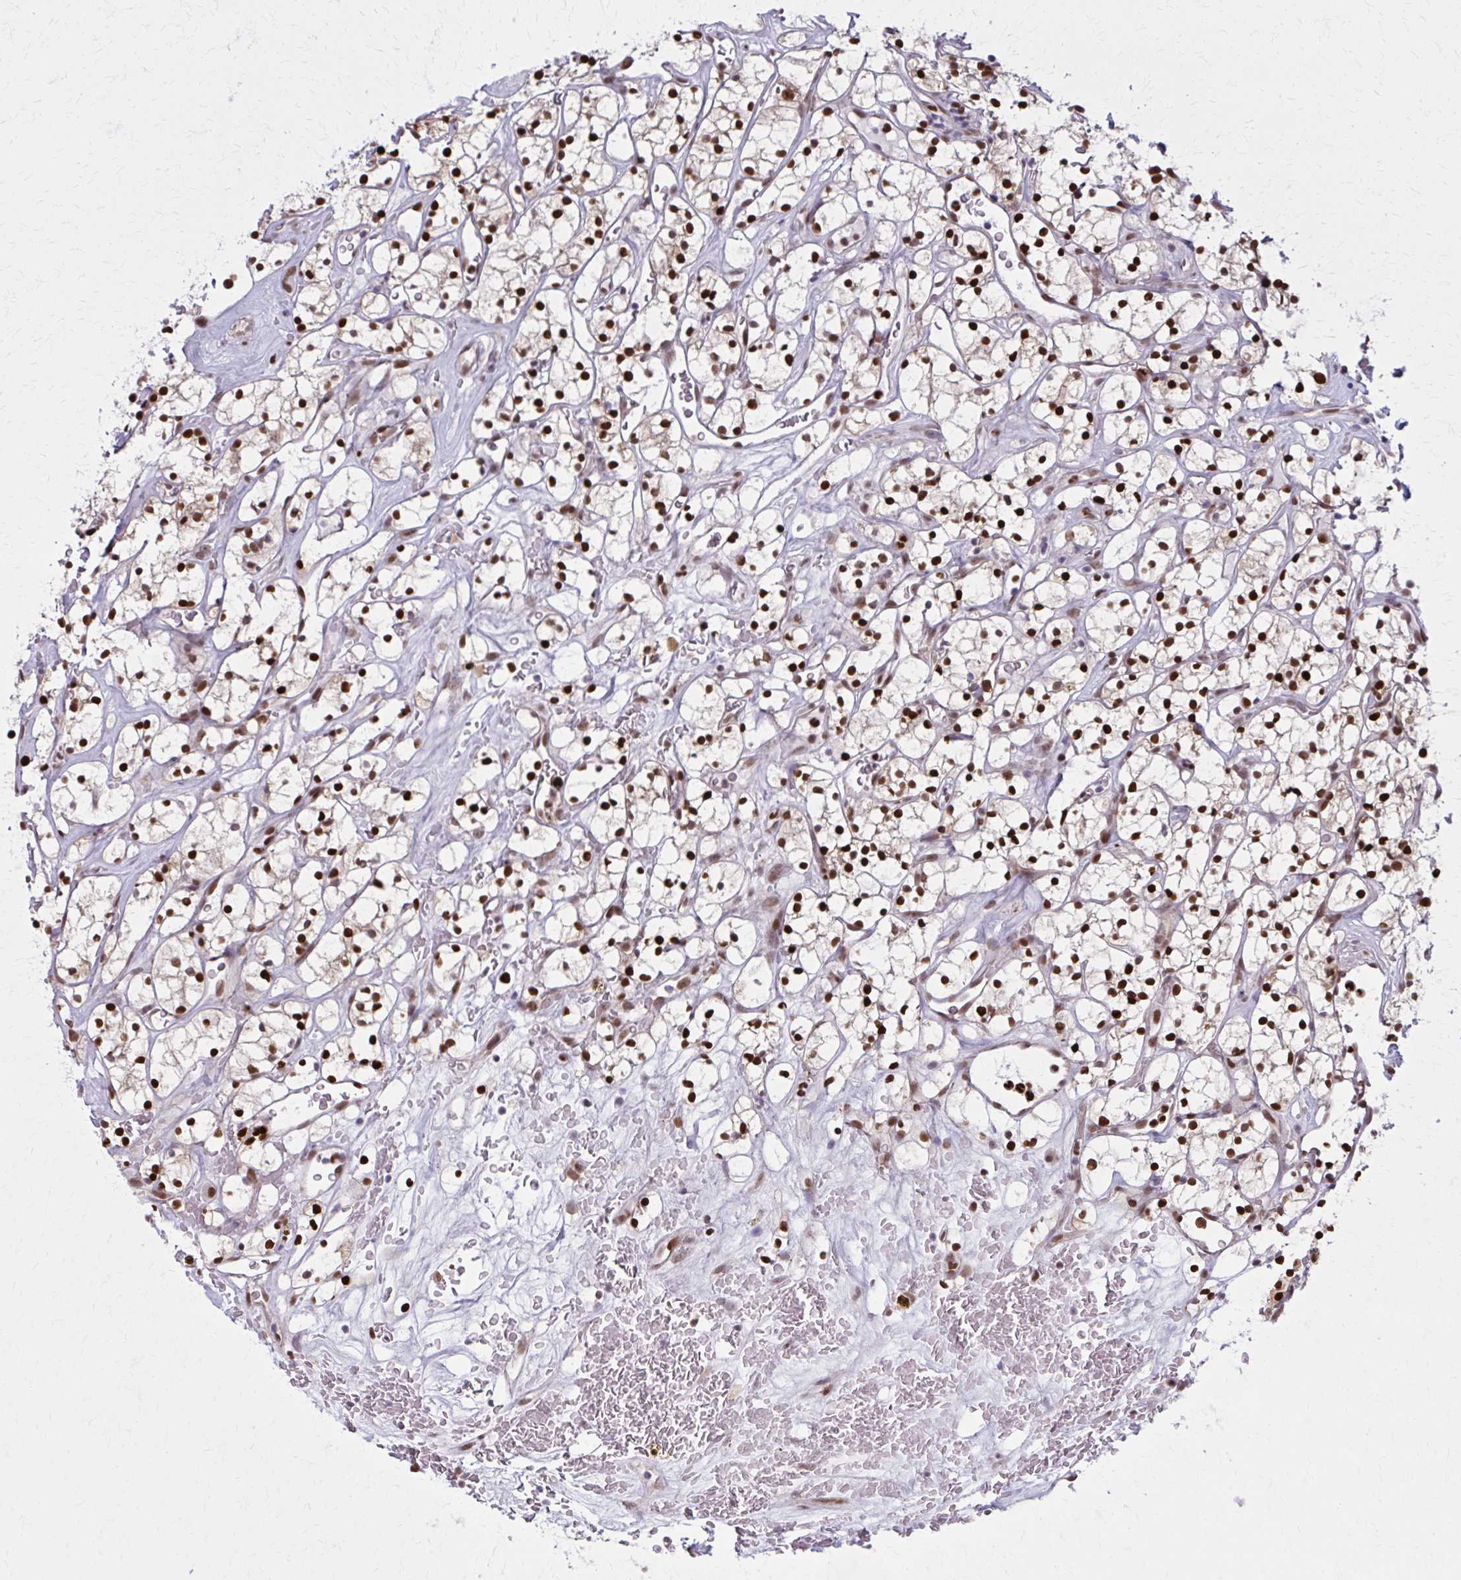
{"staining": {"intensity": "strong", "quantity": ">75%", "location": "nuclear"}, "tissue": "renal cancer", "cell_type": "Tumor cells", "image_type": "cancer", "snomed": [{"axis": "morphology", "description": "Adenocarcinoma, NOS"}, {"axis": "topography", "description": "Kidney"}], "caption": "Protein expression analysis of human adenocarcinoma (renal) reveals strong nuclear positivity in approximately >75% of tumor cells.", "gene": "ZNF559", "patient": {"sex": "female", "age": 64}}